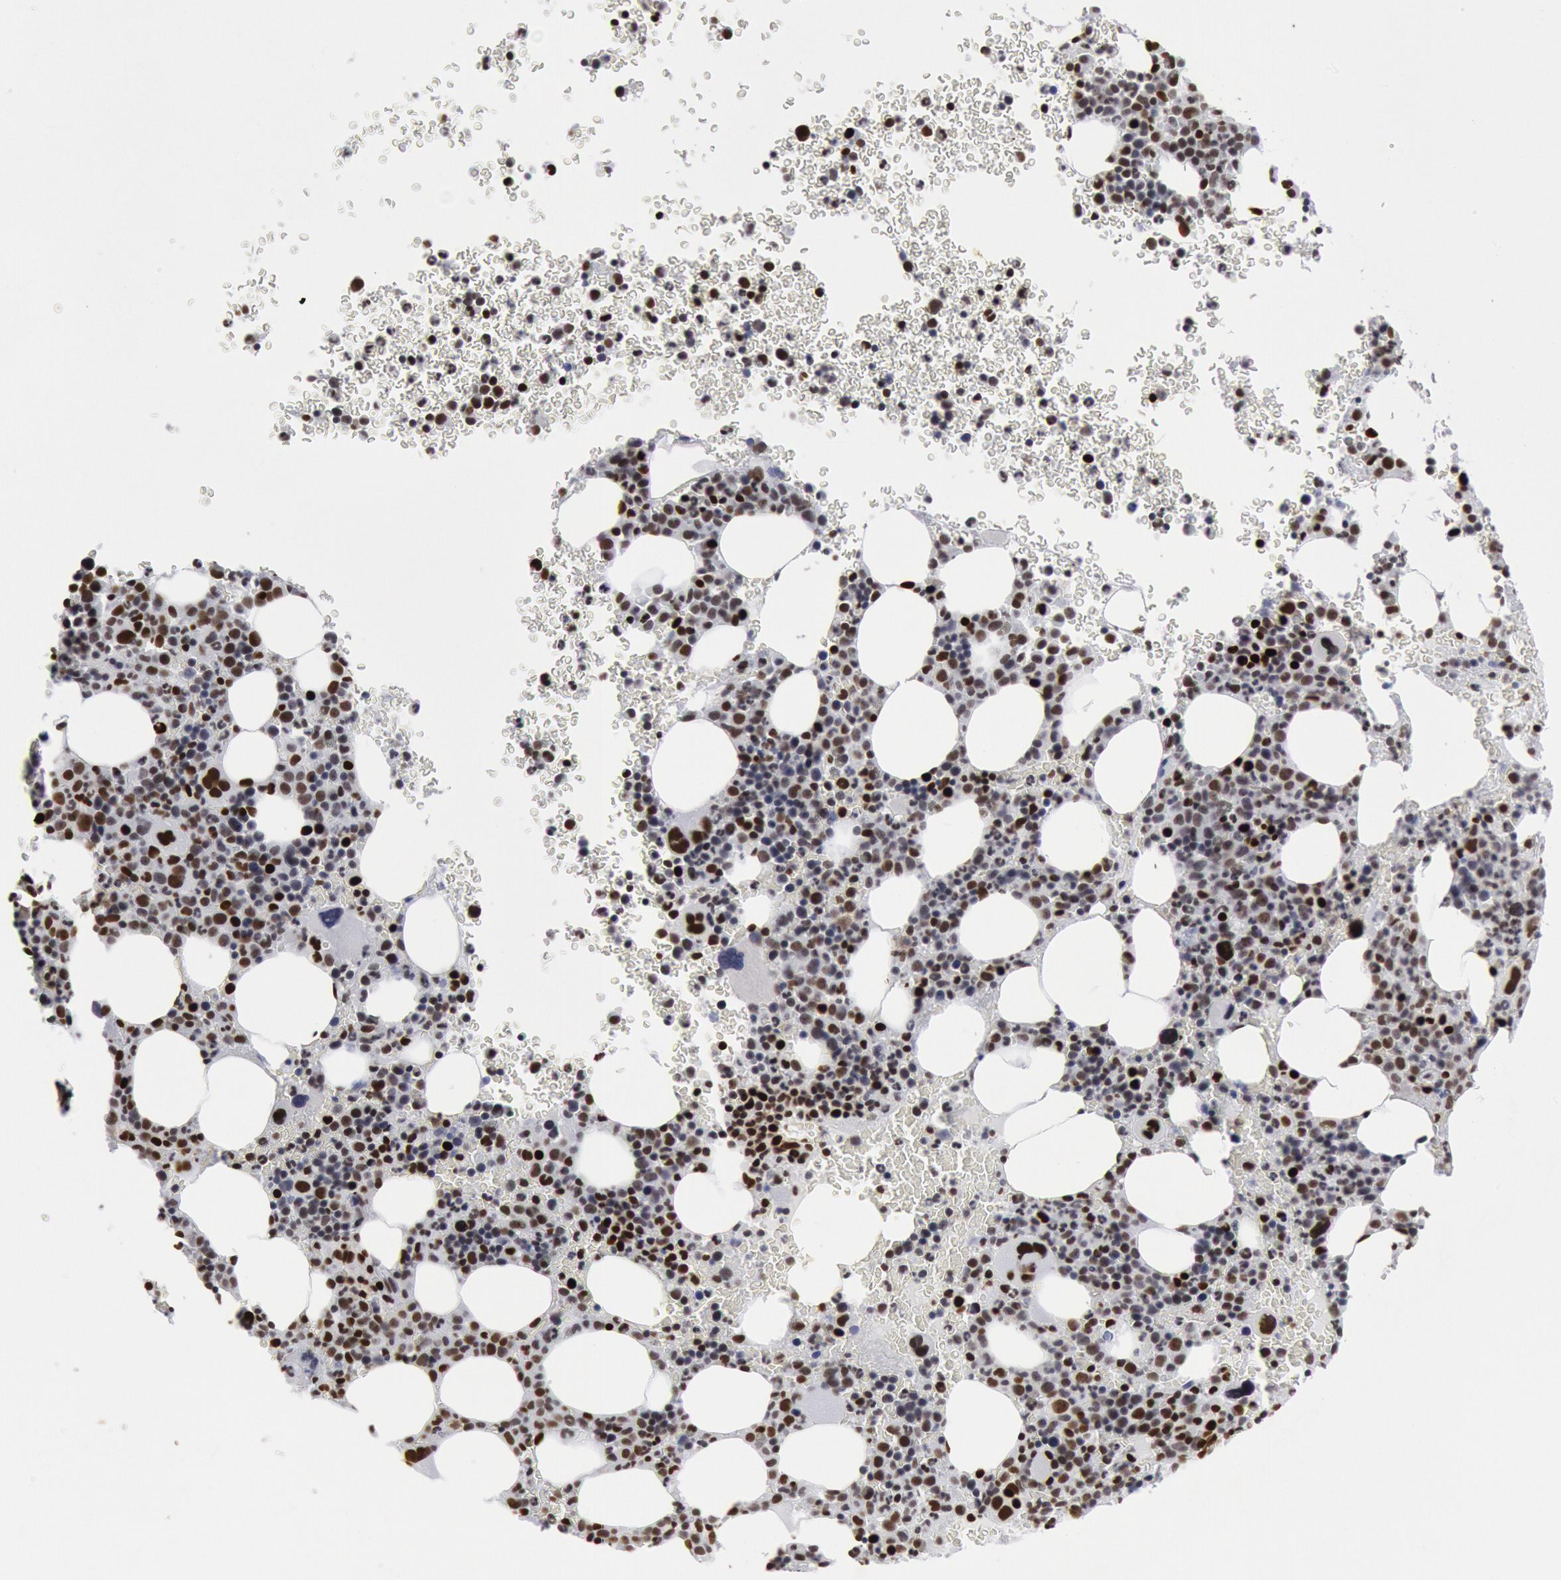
{"staining": {"intensity": "strong", "quantity": "25%-75%", "location": "nuclear"}, "tissue": "bone marrow", "cell_type": "Hematopoietic cells", "image_type": "normal", "snomed": [{"axis": "morphology", "description": "Normal tissue, NOS"}, {"axis": "topography", "description": "Bone marrow"}], "caption": "Human bone marrow stained with a brown dye reveals strong nuclear positive expression in approximately 25%-75% of hematopoietic cells.", "gene": "SUB1", "patient": {"sex": "male", "age": 69}}